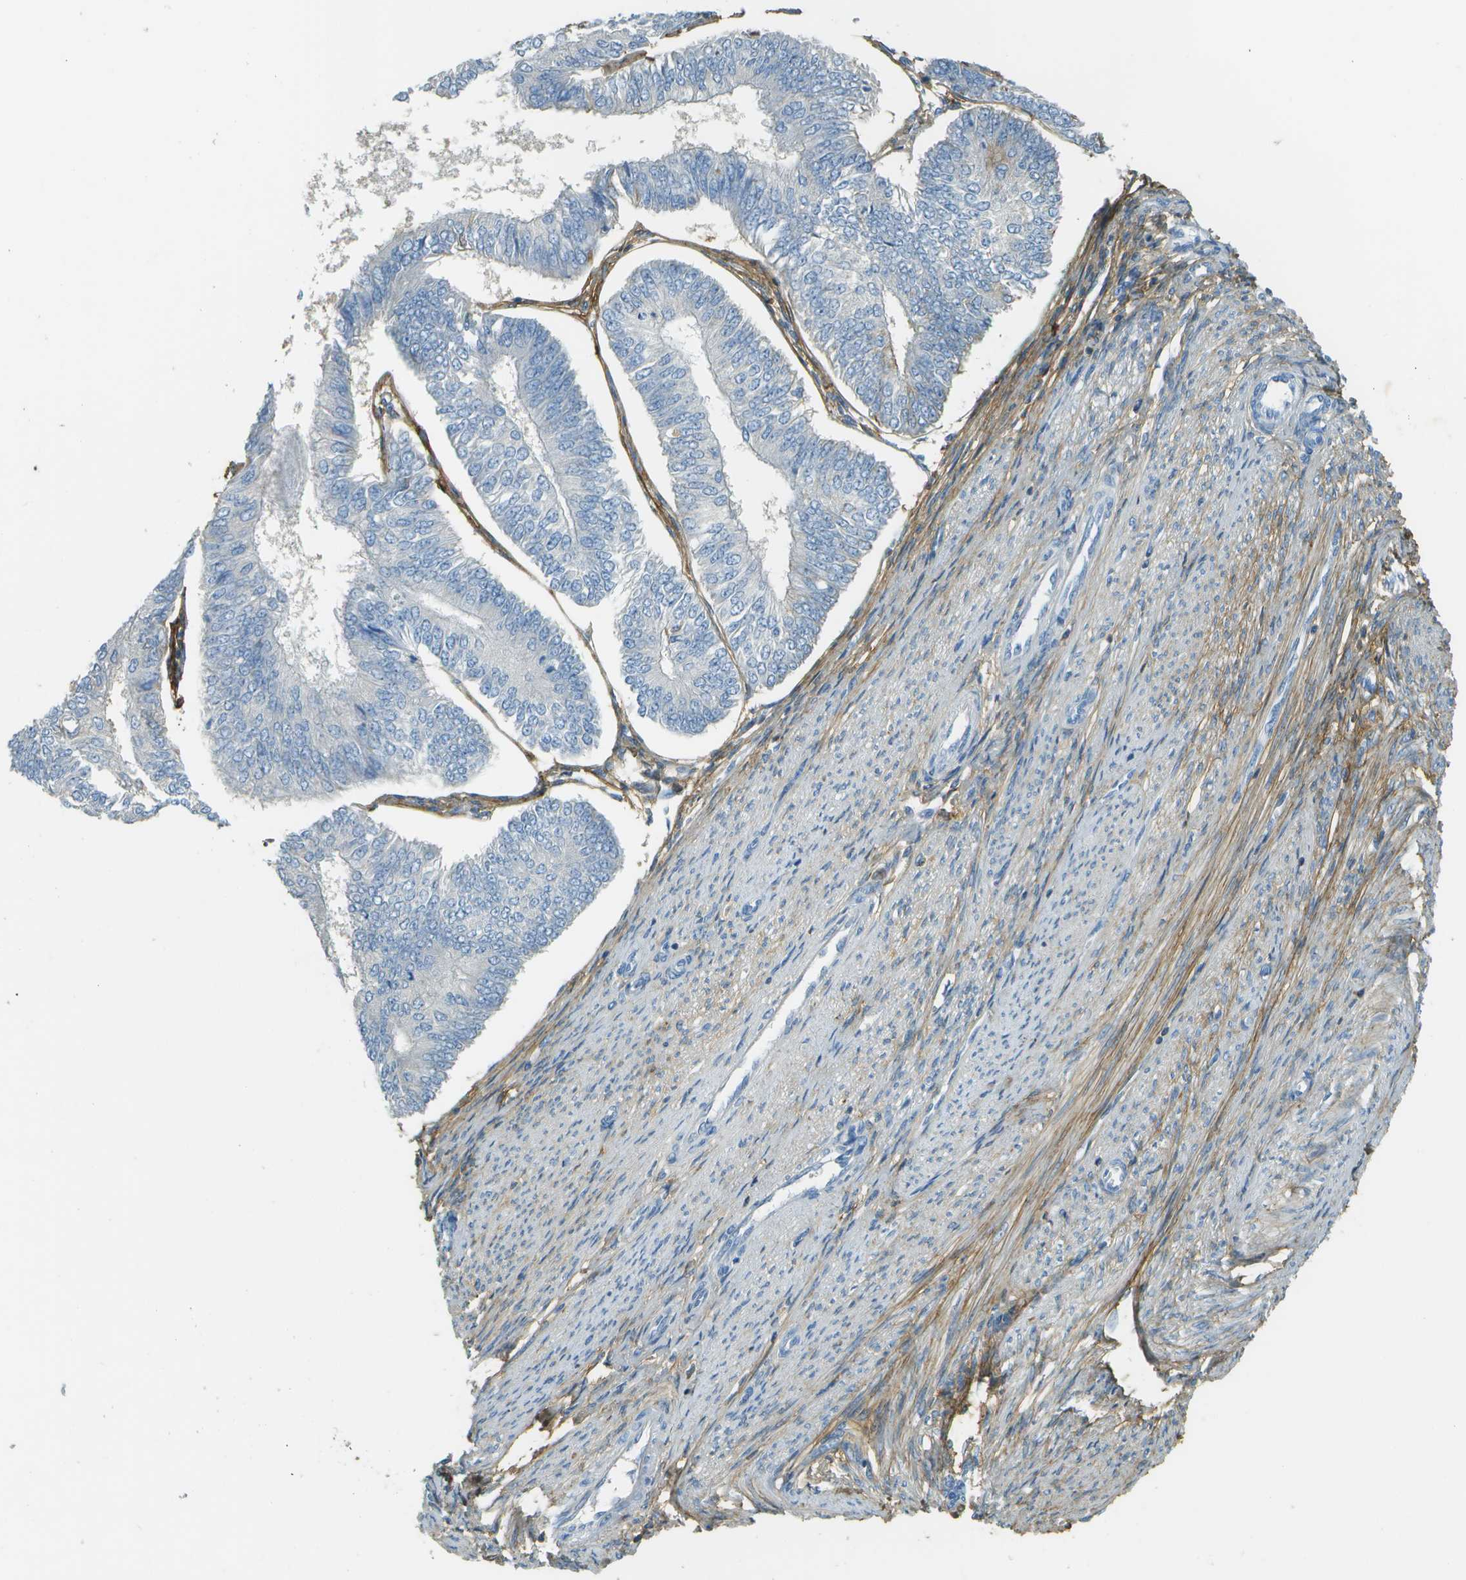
{"staining": {"intensity": "negative", "quantity": "none", "location": "none"}, "tissue": "endometrial cancer", "cell_type": "Tumor cells", "image_type": "cancer", "snomed": [{"axis": "morphology", "description": "Adenocarcinoma, NOS"}, {"axis": "topography", "description": "Endometrium"}], "caption": "There is no significant staining in tumor cells of endometrial cancer (adenocarcinoma).", "gene": "DCN", "patient": {"sex": "female", "age": 58}}